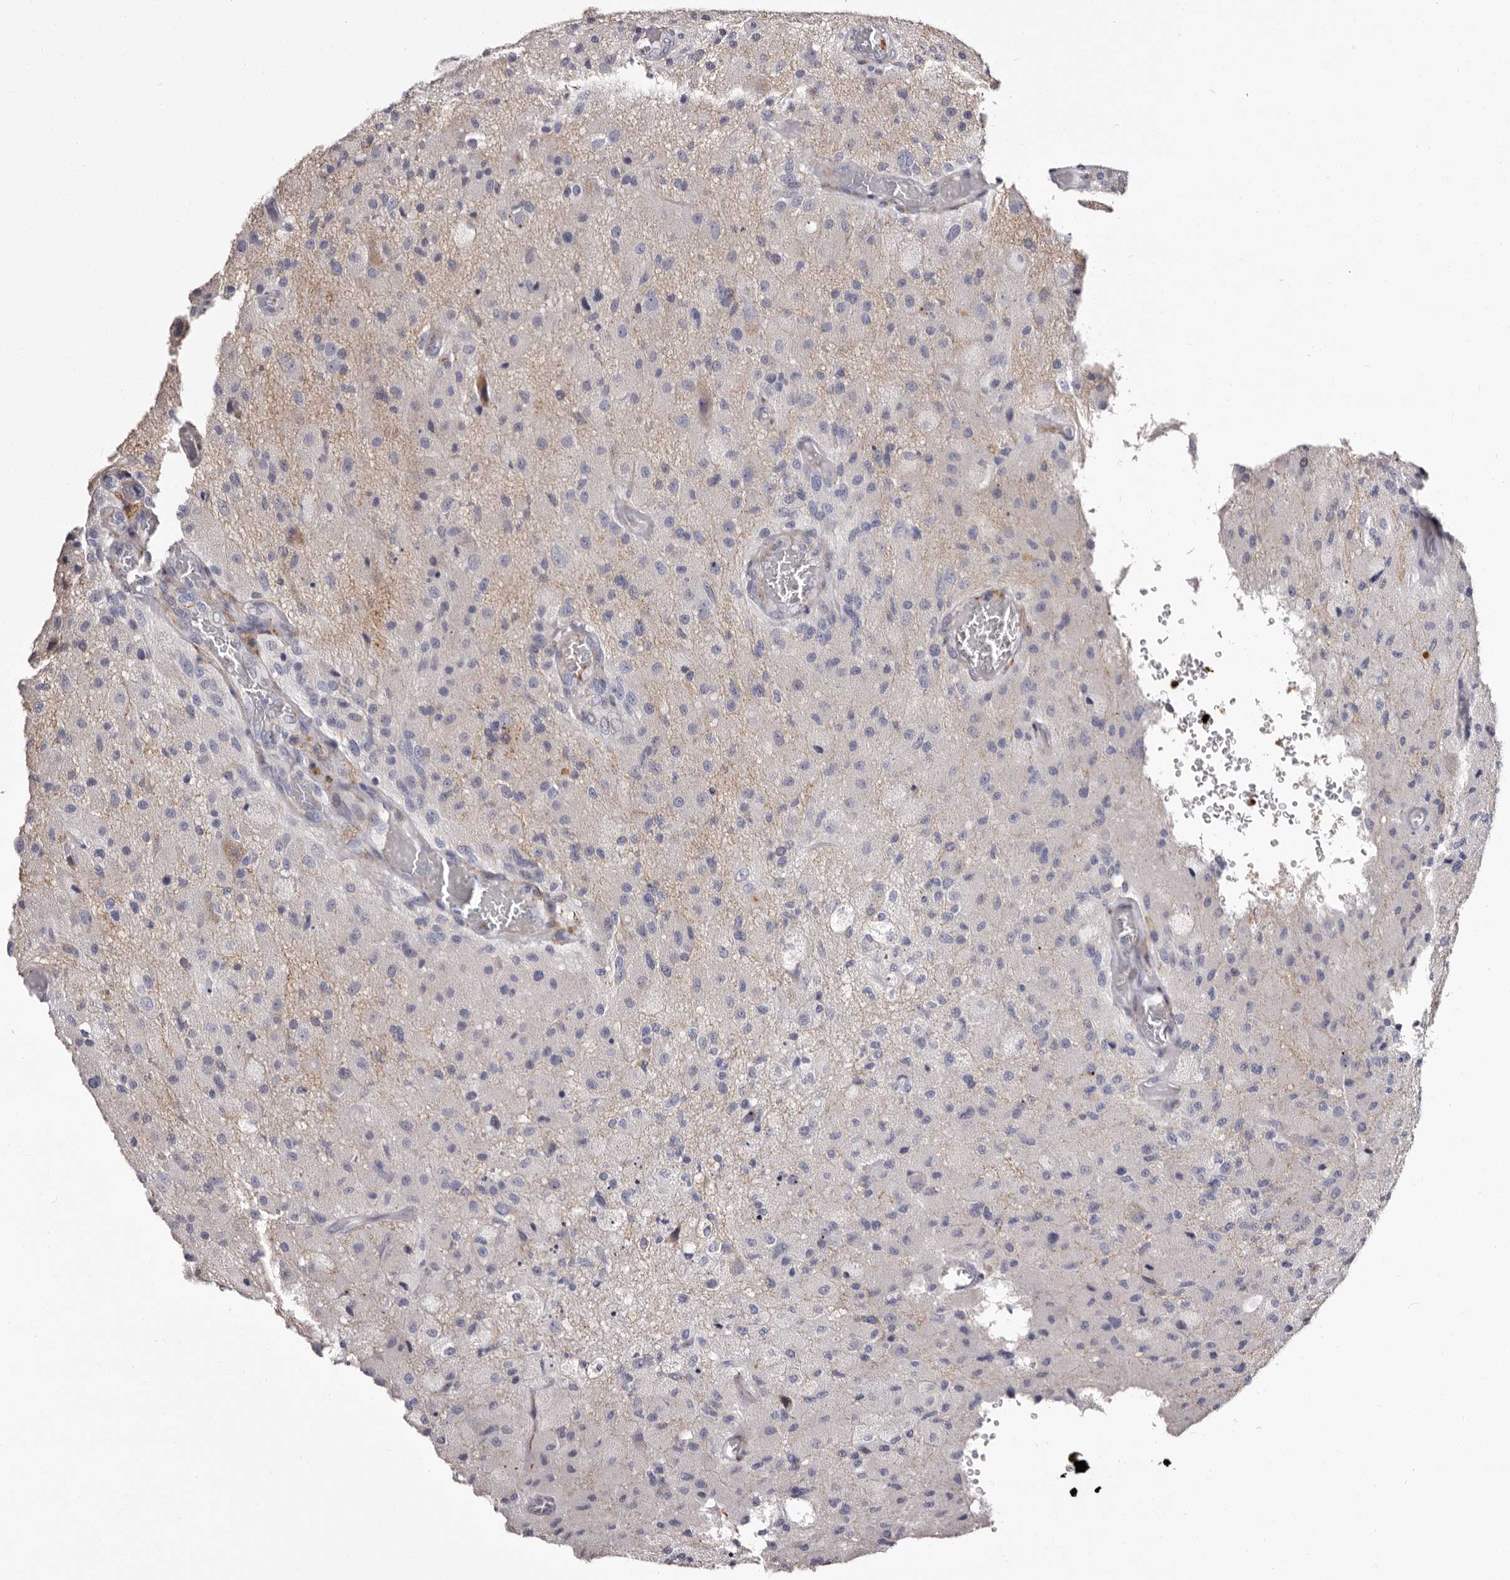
{"staining": {"intensity": "negative", "quantity": "none", "location": "none"}, "tissue": "glioma", "cell_type": "Tumor cells", "image_type": "cancer", "snomed": [{"axis": "morphology", "description": "Normal tissue, NOS"}, {"axis": "morphology", "description": "Glioma, malignant, High grade"}, {"axis": "topography", "description": "Cerebral cortex"}], "caption": "The photomicrograph displays no significant staining in tumor cells of malignant high-grade glioma.", "gene": "AUNIP", "patient": {"sex": "male", "age": 77}}